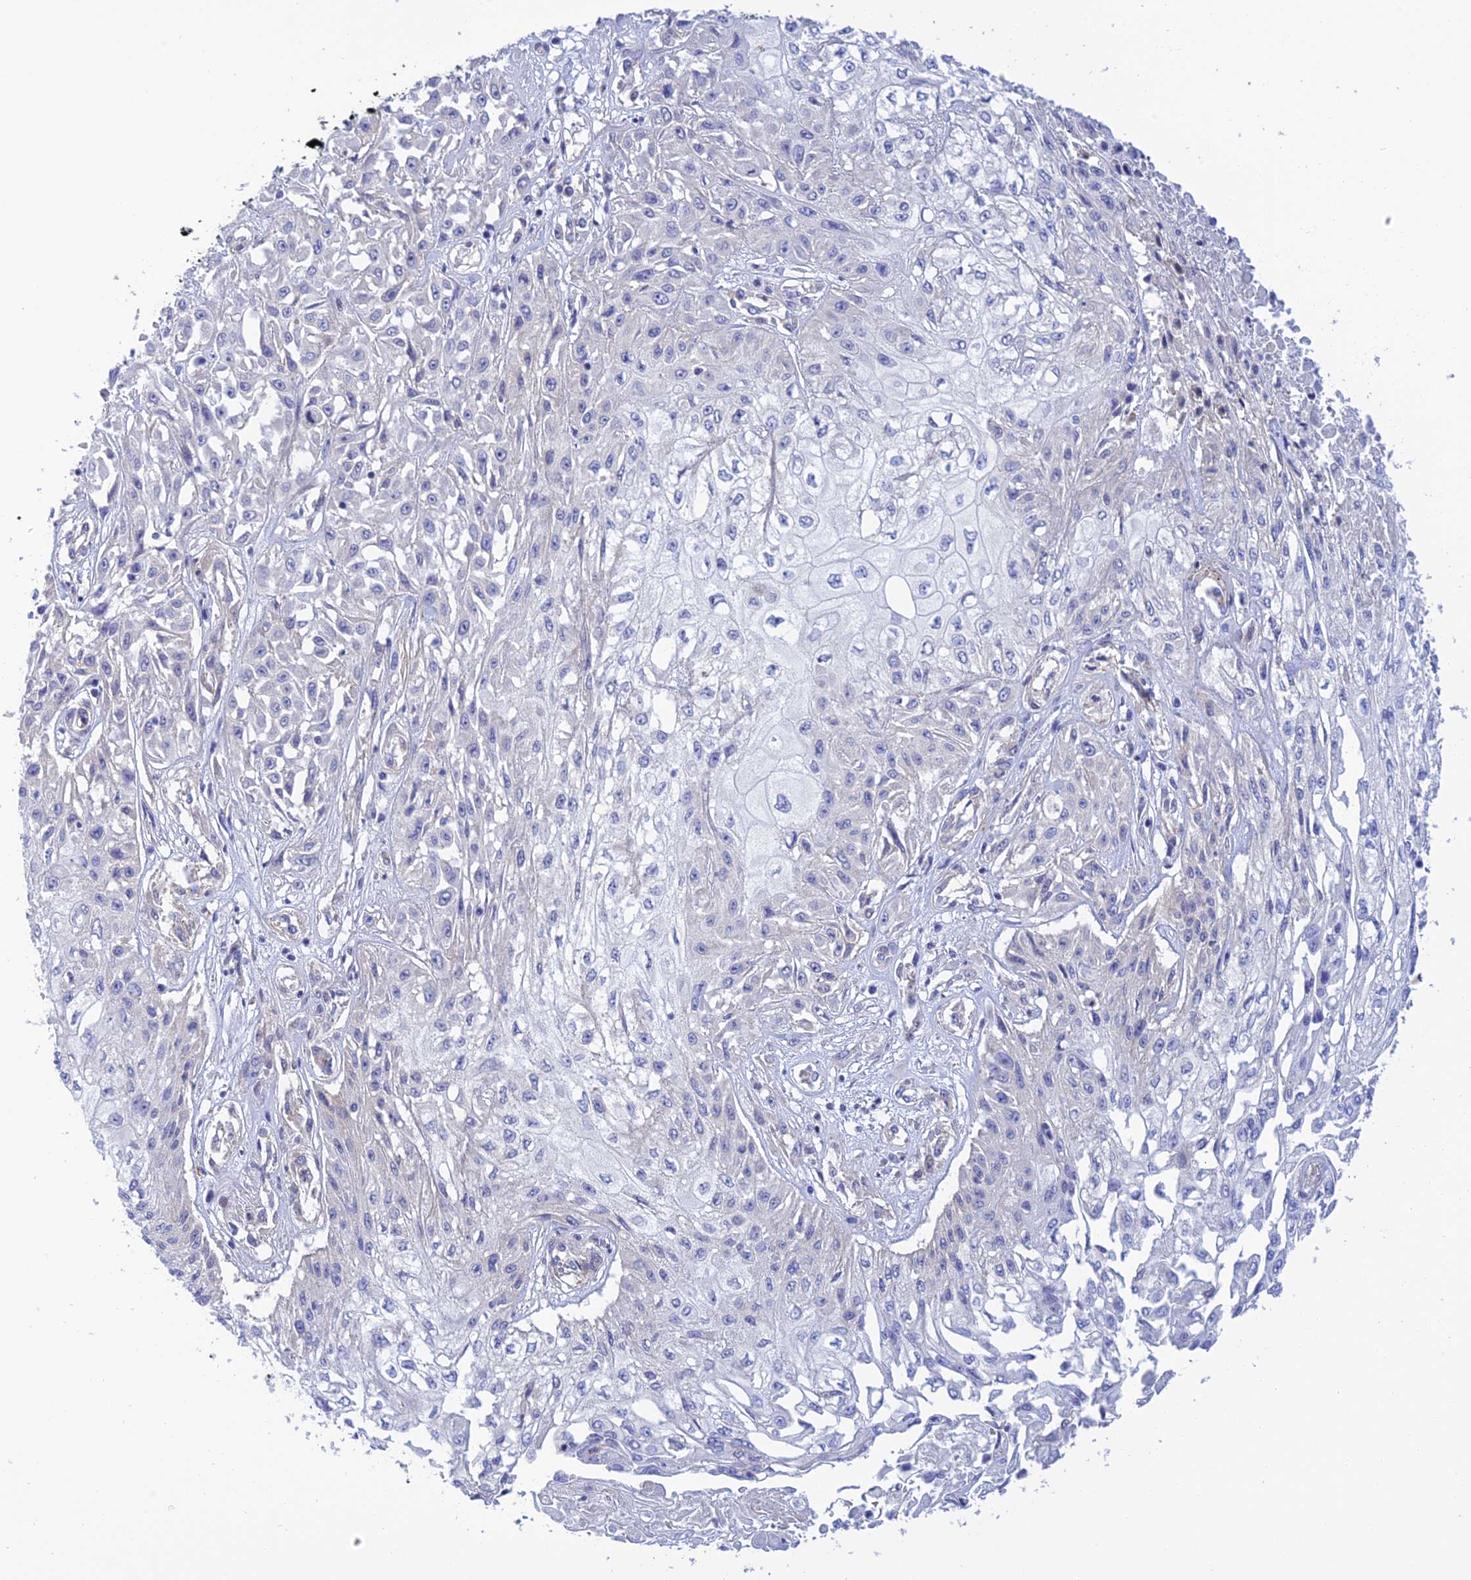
{"staining": {"intensity": "negative", "quantity": "none", "location": "none"}, "tissue": "skin cancer", "cell_type": "Tumor cells", "image_type": "cancer", "snomed": [{"axis": "morphology", "description": "Squamous cell carcinoma, NOS"}, {"axis": "morphology", "description": "Squamous cell carcinoma, metastatic, NOS"}, {"axis": "topography", "description": "Skin"}, {"axis": "topography", "description": "Lymph node"}], "caption": "An IHC image of skin cancer is shown. There is no staining in tumor cells of skin cancer.", "gene": "ZDHHC16", "patient": {"sex": "male", "age": 75}}